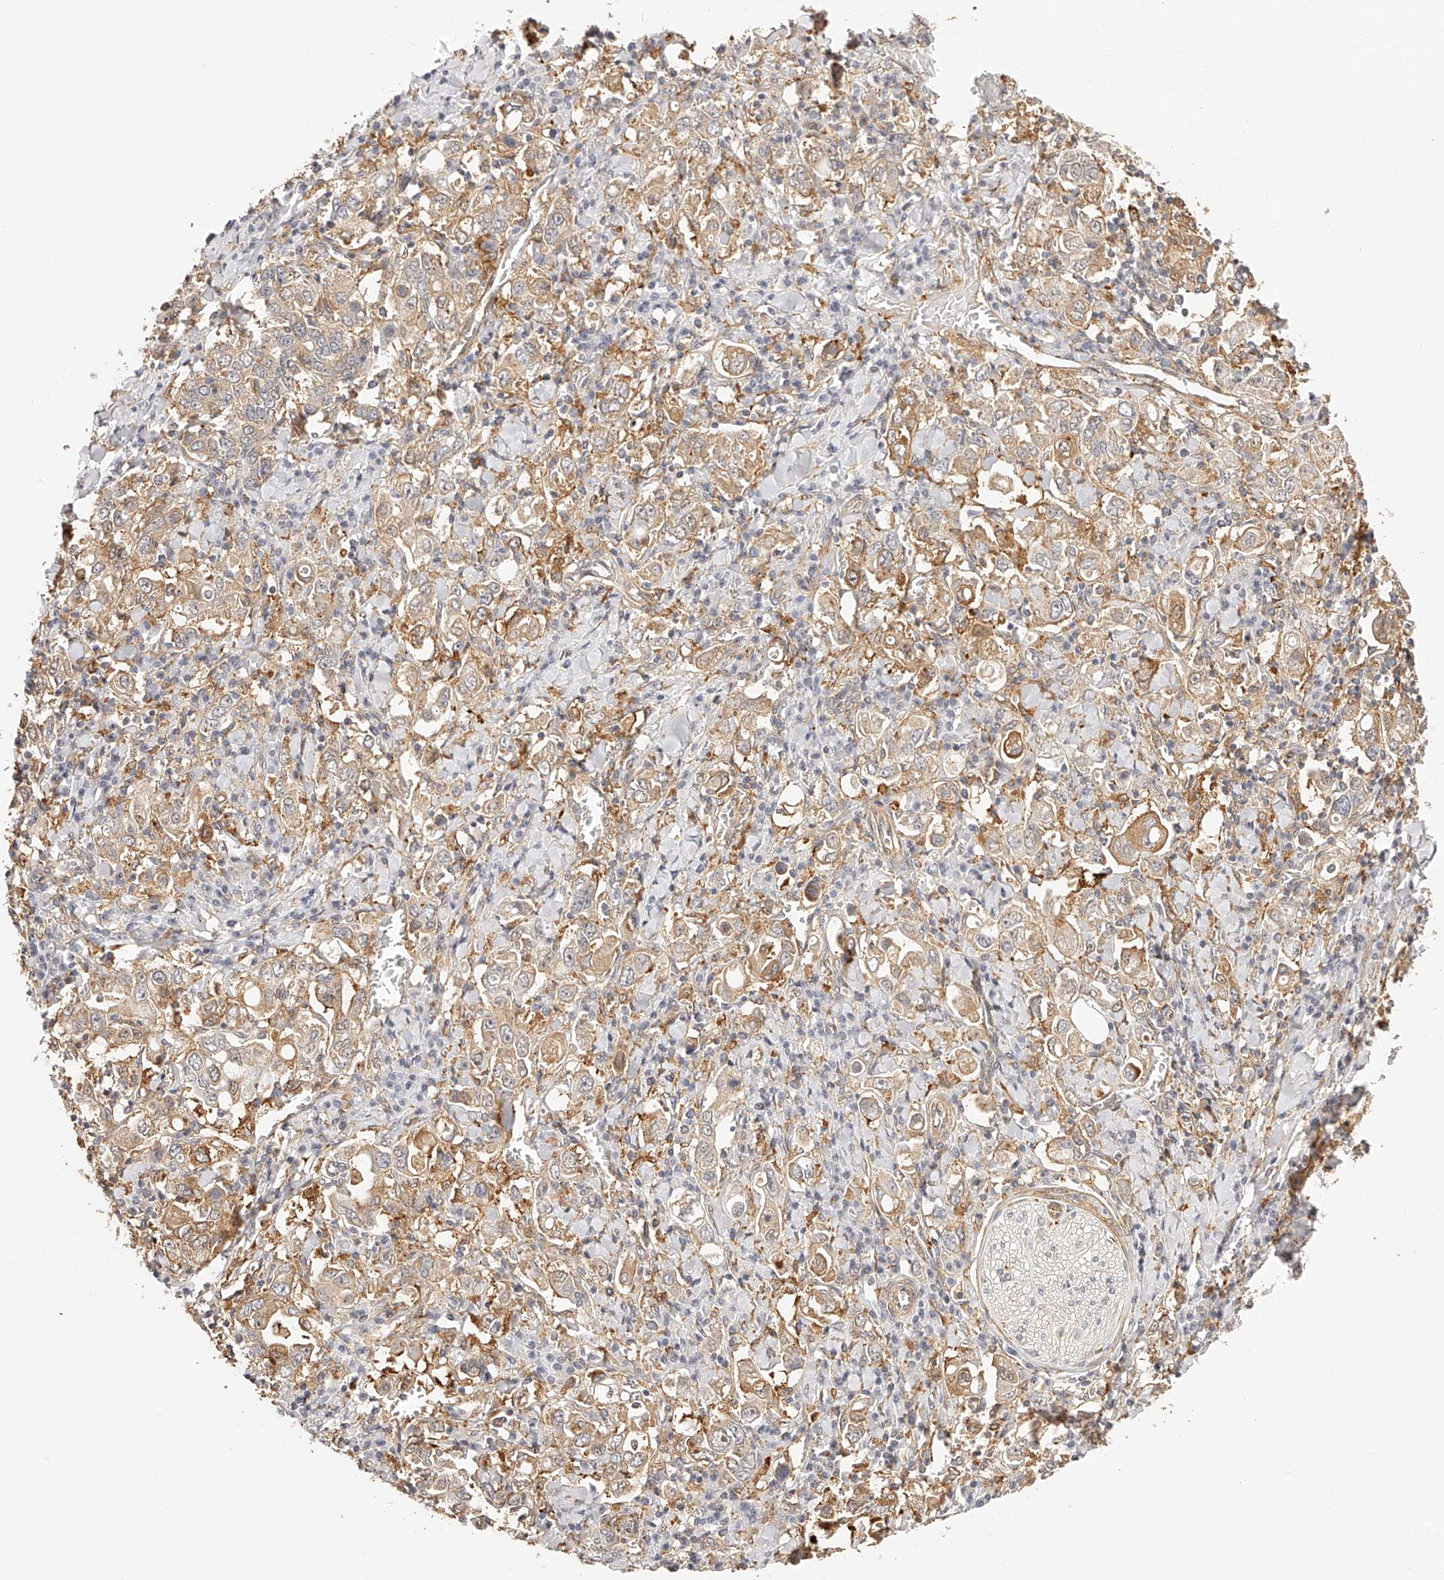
{"staining": {"intensity": "moderate", "quantity": ">75%", "location": "cytoplasmic/membranous"}, "tissue": "stomach cancer", "cell_type": "Tumor cells", "image_type": "cancer", "snomed": [{"axis": "morphology", "description": "Adenocarcinoma, NOS"}, {"axis": "topography", "description": "Stomach, upper"}], "caption": "Immunohistochemical staining of human stomach cancer exhibits medium levels of moderate cytoplasmic/membranous positivity in approximately >75% of tumor cells. The protein of interest is shown in brown color, while the nuclei are stained blue.", "gene": "SYNC", "patient": {"sex": "male", "age": 62}}